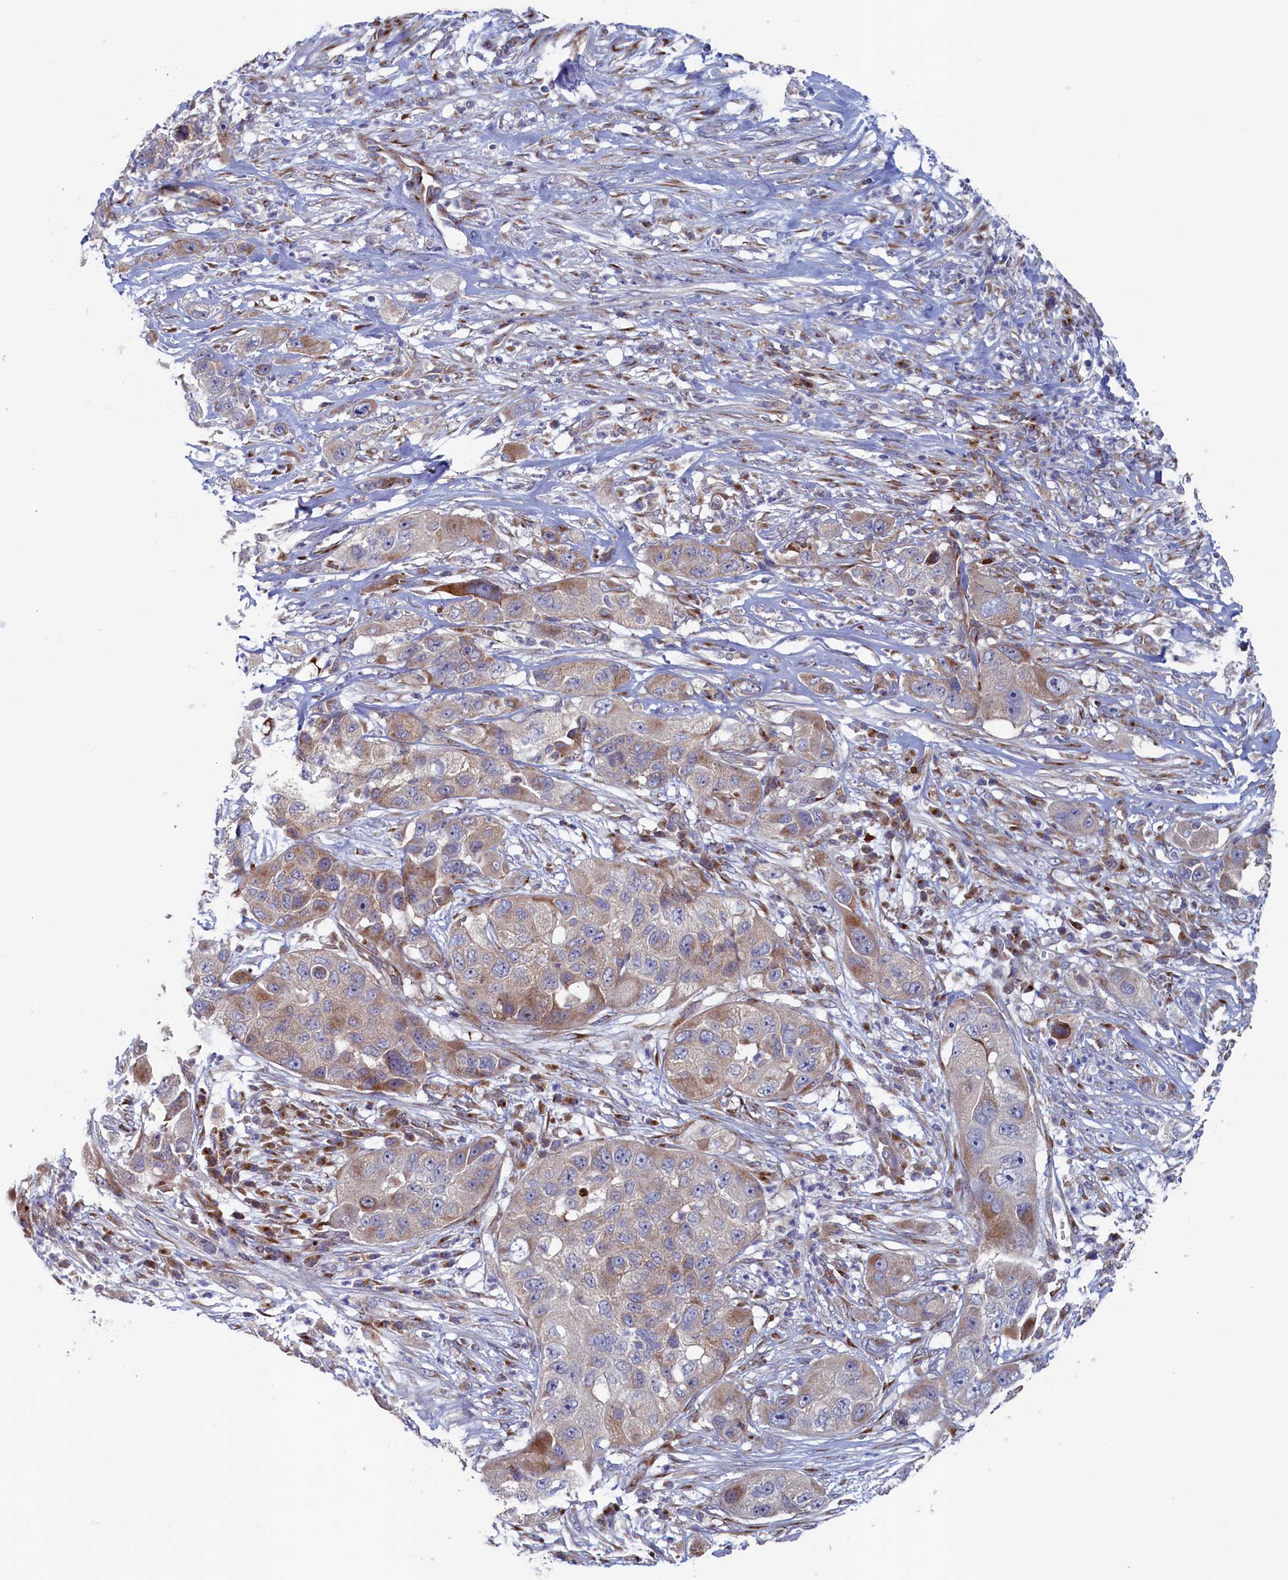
{"staining": {"intensity": "weak", "quantity": "<25%", "location": "cytoplasmic/membranous"}, "tissue": "pancreatic cancer", "cell_type": "Tumor cells", "image_type": "cancer", "snomed": [{"axis": "morphology", "description": "Adenocarcinoma, NOS"}, {"axis": "topography", "description": "Pancreas"}], "caption": "Immunohistochemical staining of adenocarcinoma (pancreatic) shows no significant expression in tumor cells.", "gene": "MTFMT", "patient": {"sex": "female", "age": 78}}